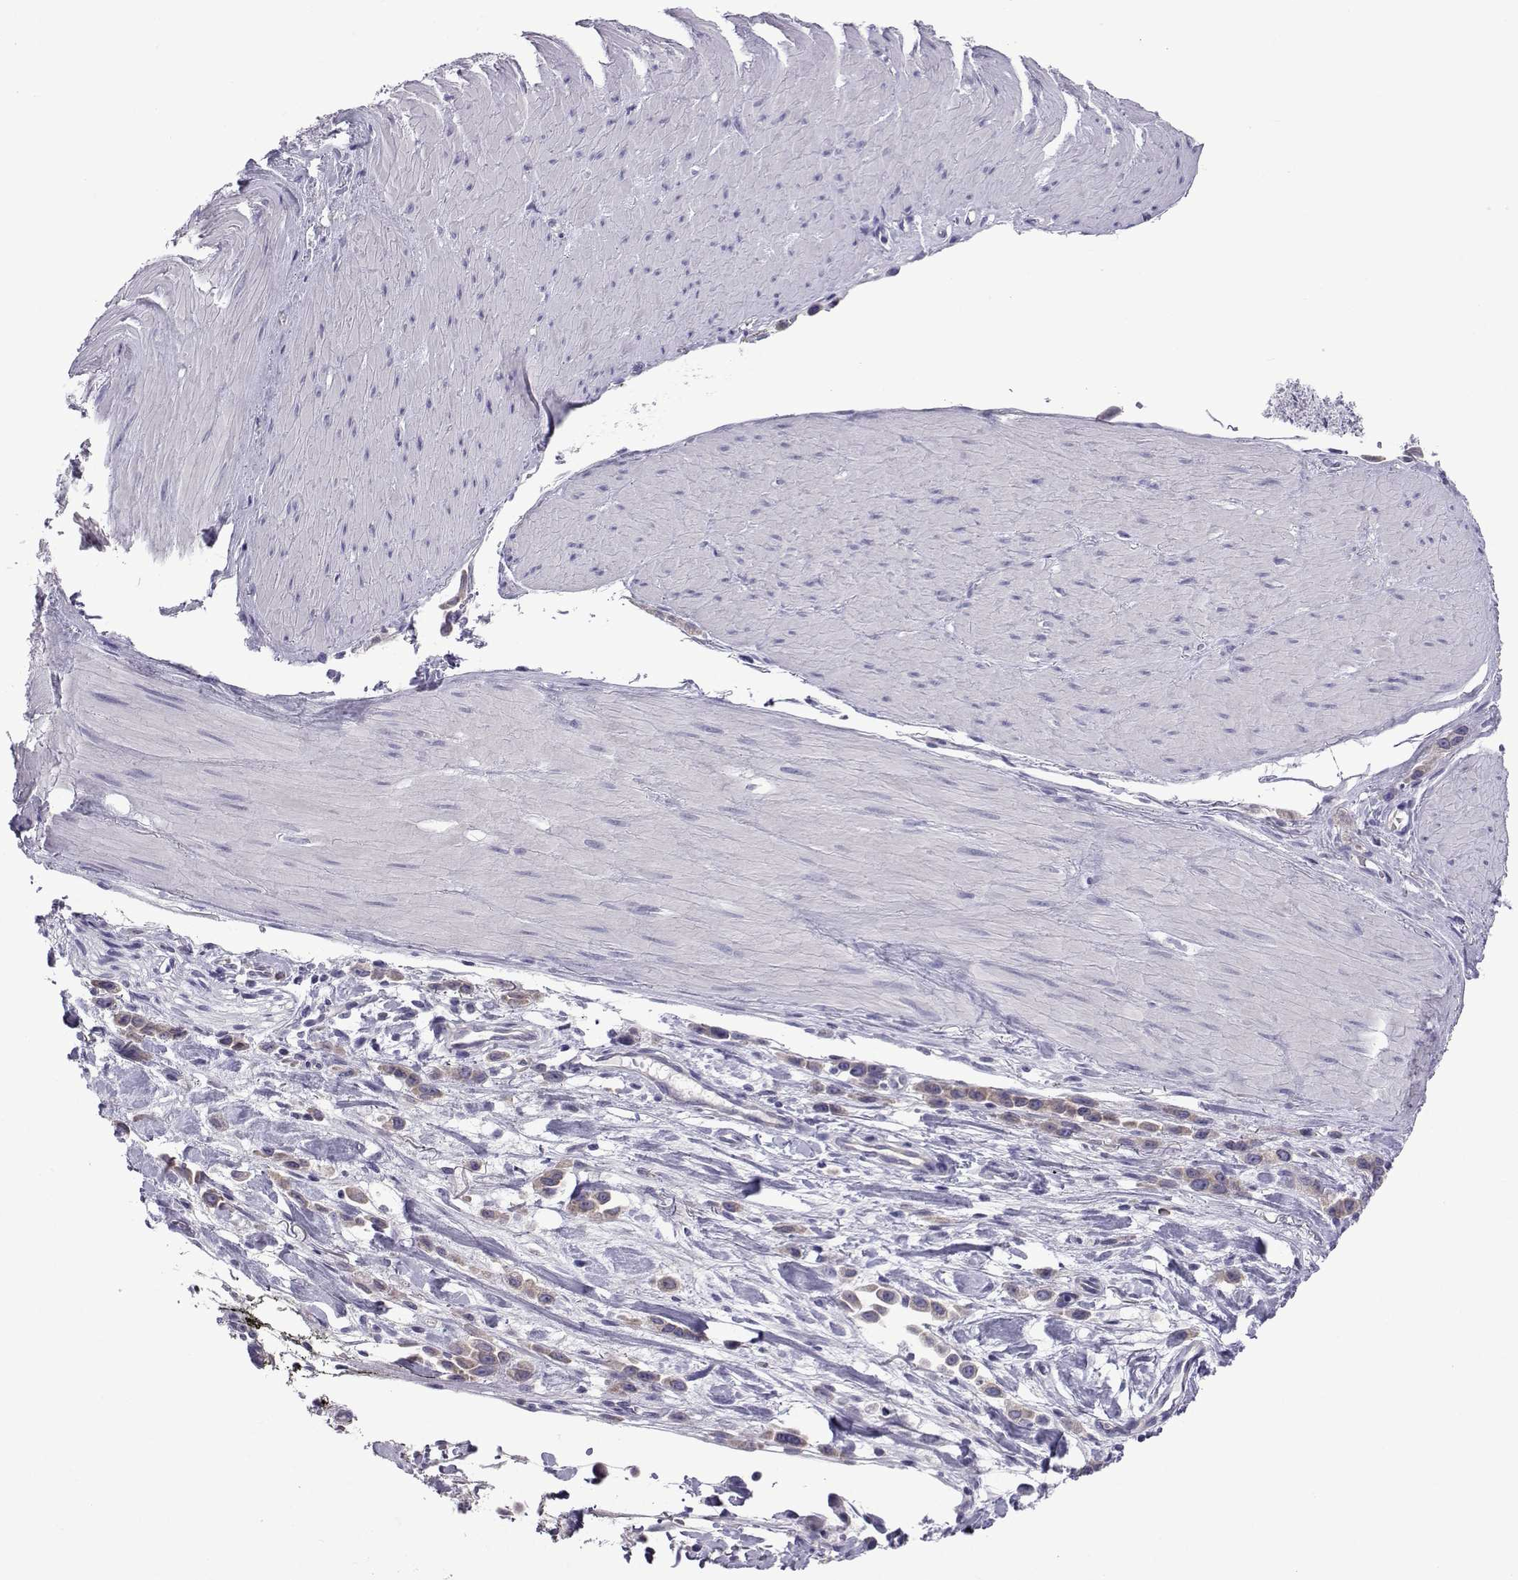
{"staining": {"intensity": "weak", "quantity": "25%-75%", "location": "cytoplasmic/membranous"}, "tissue": "stomach cancer", "cell_type": "Tumor cells", "image_type": "cancer", "snomed": [{"axis": "morphology", "description": "Adenocarcinoma, NOS"}, {"axis": "topography", "description": "Stomach"}], "caption": "Protein positivity by immunohistochemistry demonstrates weak cytoplasmic/membranous positivity in approximately 25%-75% of tumor cells in stomach cancer.", "gene": "COL22A1", "patient": {"sex": "male", "age": 47}}